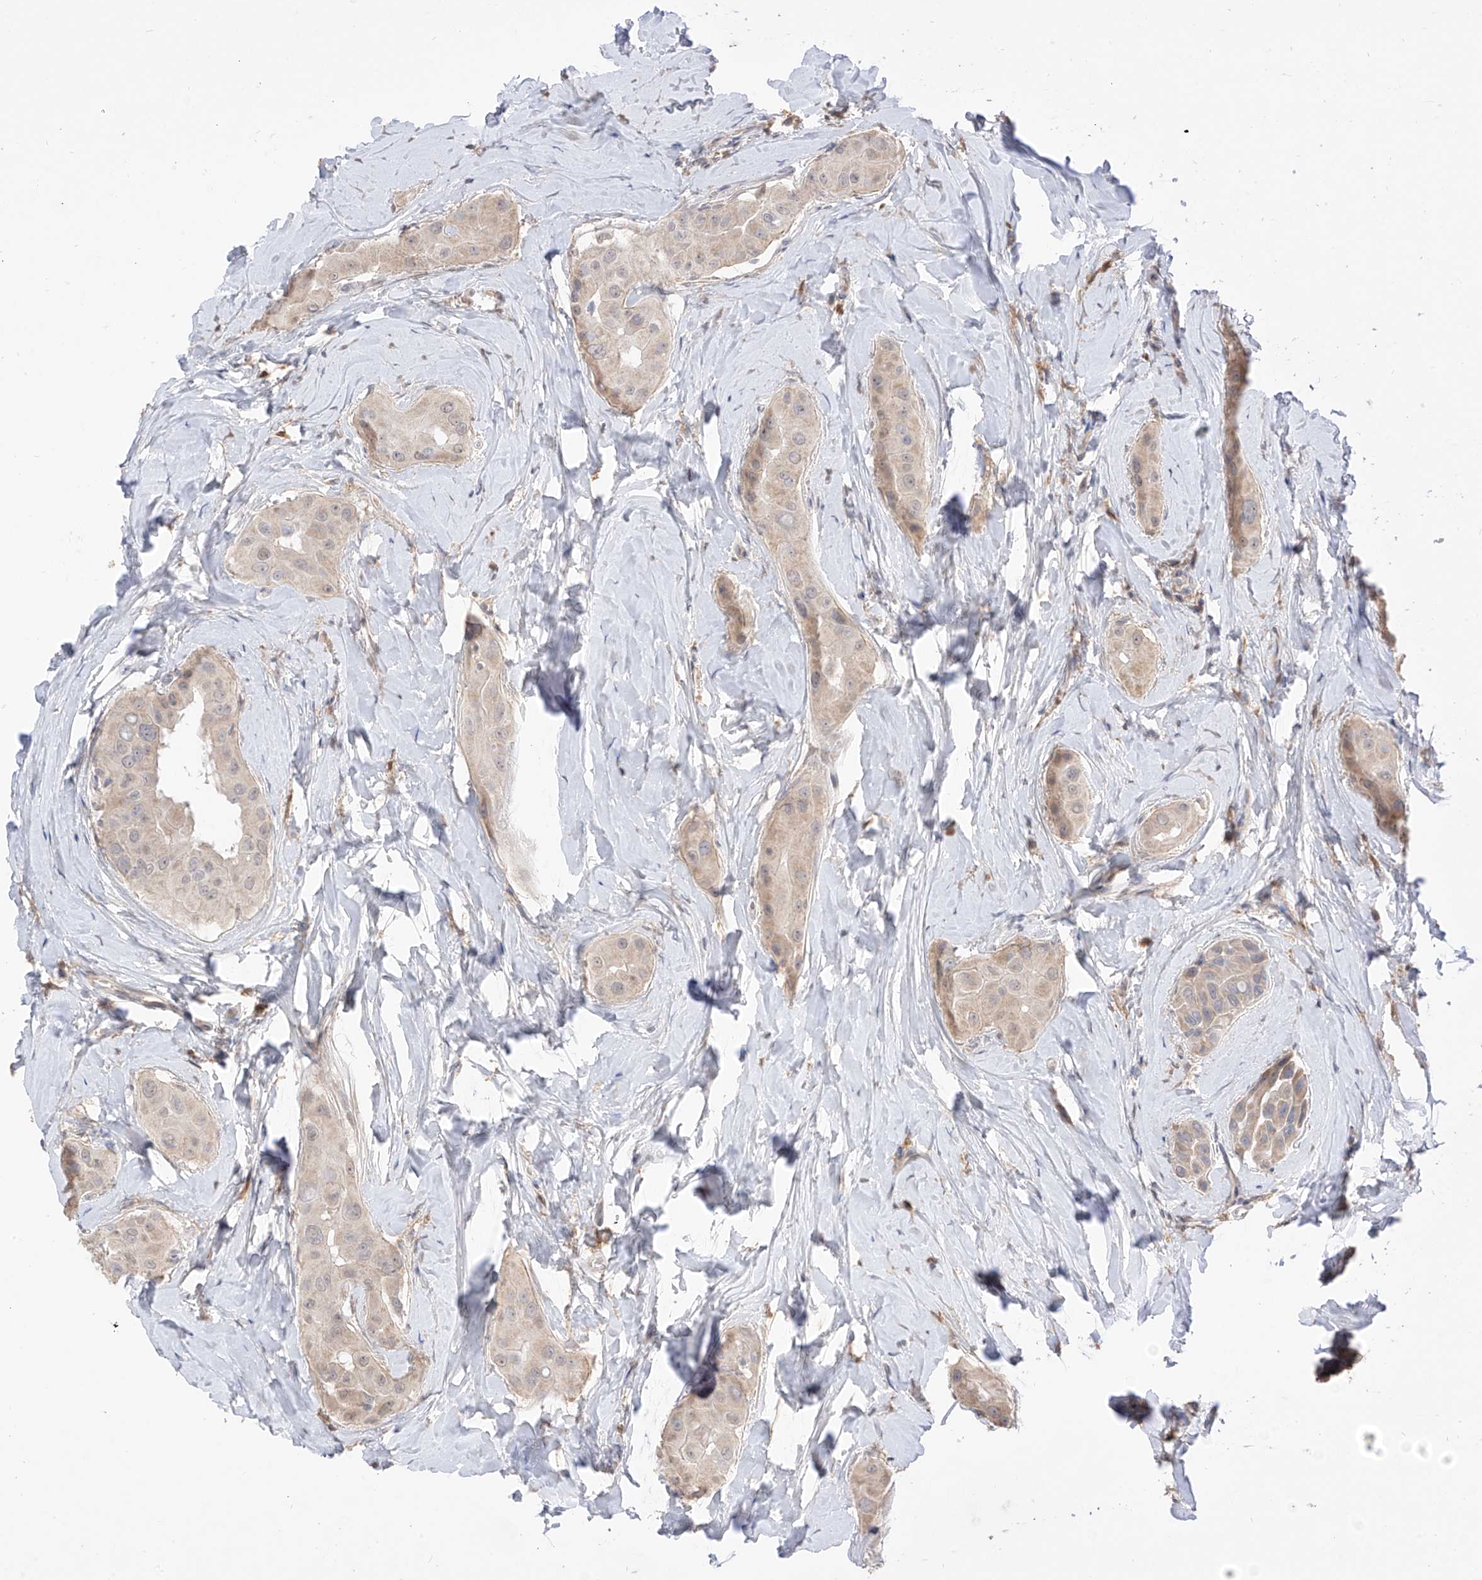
{"staining": {"intensity": "negative", "quantity": "none", "location": "none"}, "tissue": "thyroid cancer", "cell_type": "Tumor cells", "image_type": "cancer", "snomed": [{"axis": "morphology", "description": "Papillary adenocarcinoma, NOS"}, {"axis": "topography", "description": "Thyroid gland"}], "caption": "DAB immunohistochemical staining of human thyroid papillary adenocarcinoma reveals no significant expression in tumor cells.", "gene": "LATS1", "patient": {"sex": "male", "age": 33}}